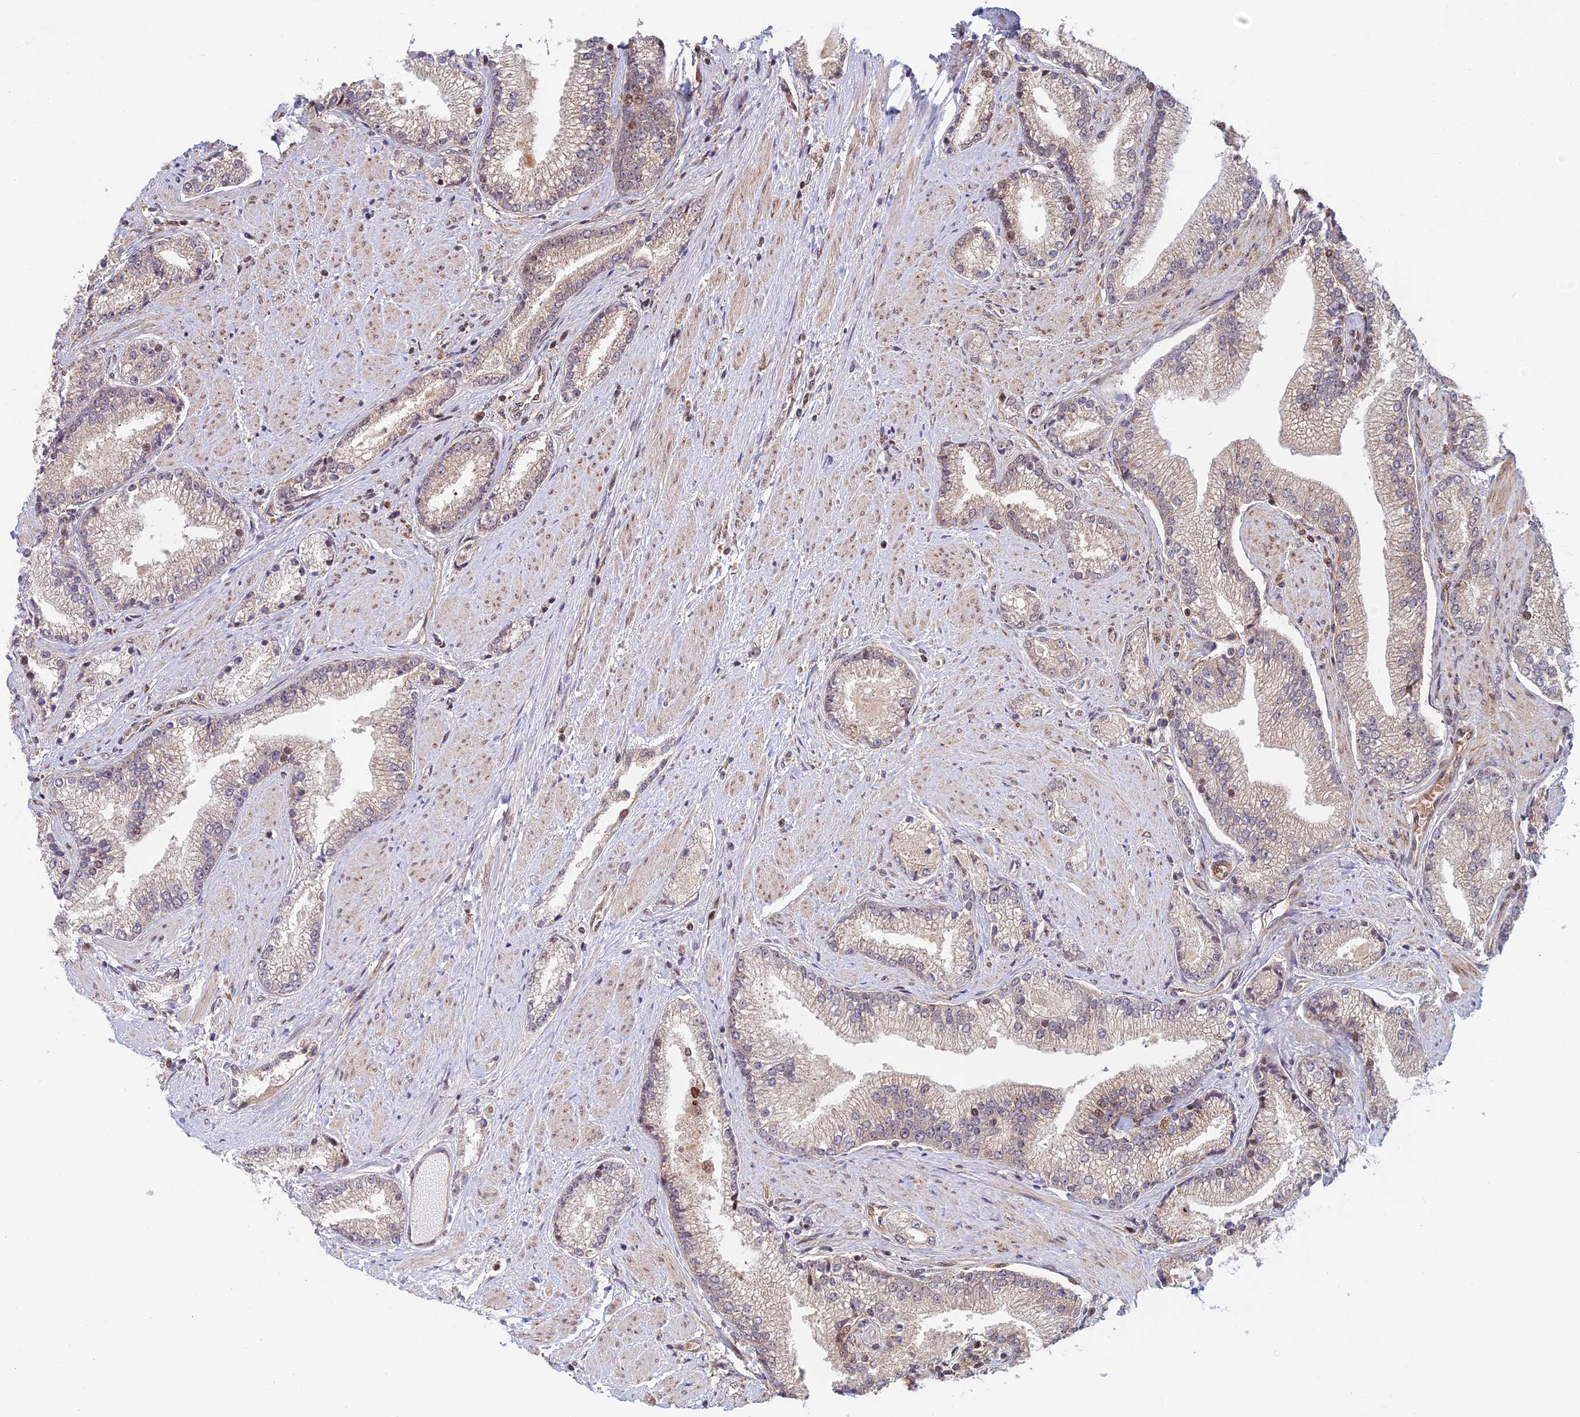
{"staining": {"intensity": "negative", "quantity": "none", "location": "none"}, "tissue": "prostate cancer", "cell_type": "Tumor cells", "image_type": "cancer", "snomed": [{"axis": "morphology", "description": "Adenocarcinoma, High grade"}, {"axis": "topography", "description": "Prostate"}], "caption": "A photomicrograph of prostate cancer stained for a protein shows no brown staining in tumor cells.", "gene": "UFSP2", "patient": {"sex": "male", "age": 67}}